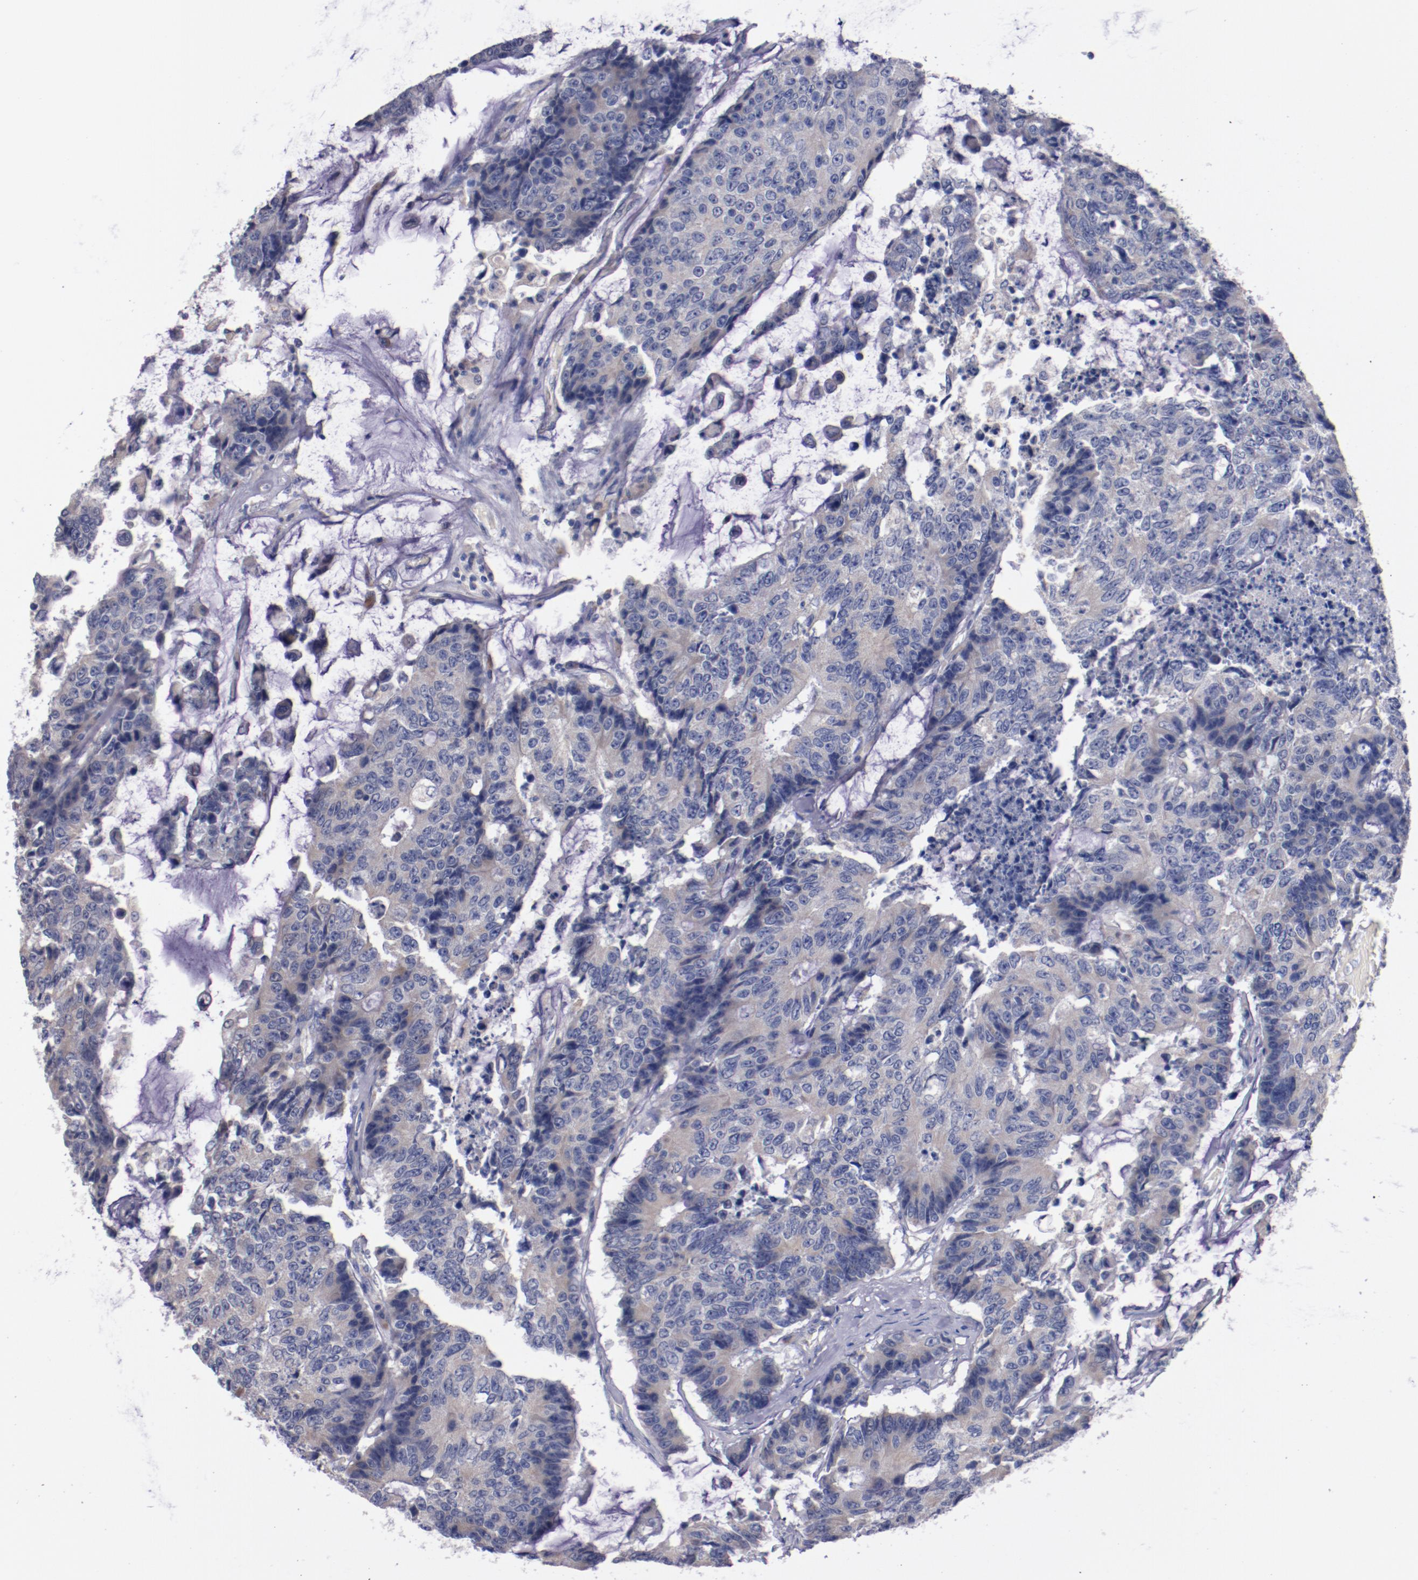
{"staining": {"intensity": "negative", "quantity": "none", "location": "none"}, "tissue": "colorectal cancer", "cell_type": "Tumor cells", "image_type": "cancer", "snomed": [{"axis": "morphology", "description": "Adenocarcinoma, NOS"}, {"axis": "topography", "description": "Colon"}], "caption": "A photomicrograph of human colorectal cancer is negative for staining in tumor cells.", "gene": "CNTNAP2", "patient": {"sex": "female", "age": 86}}